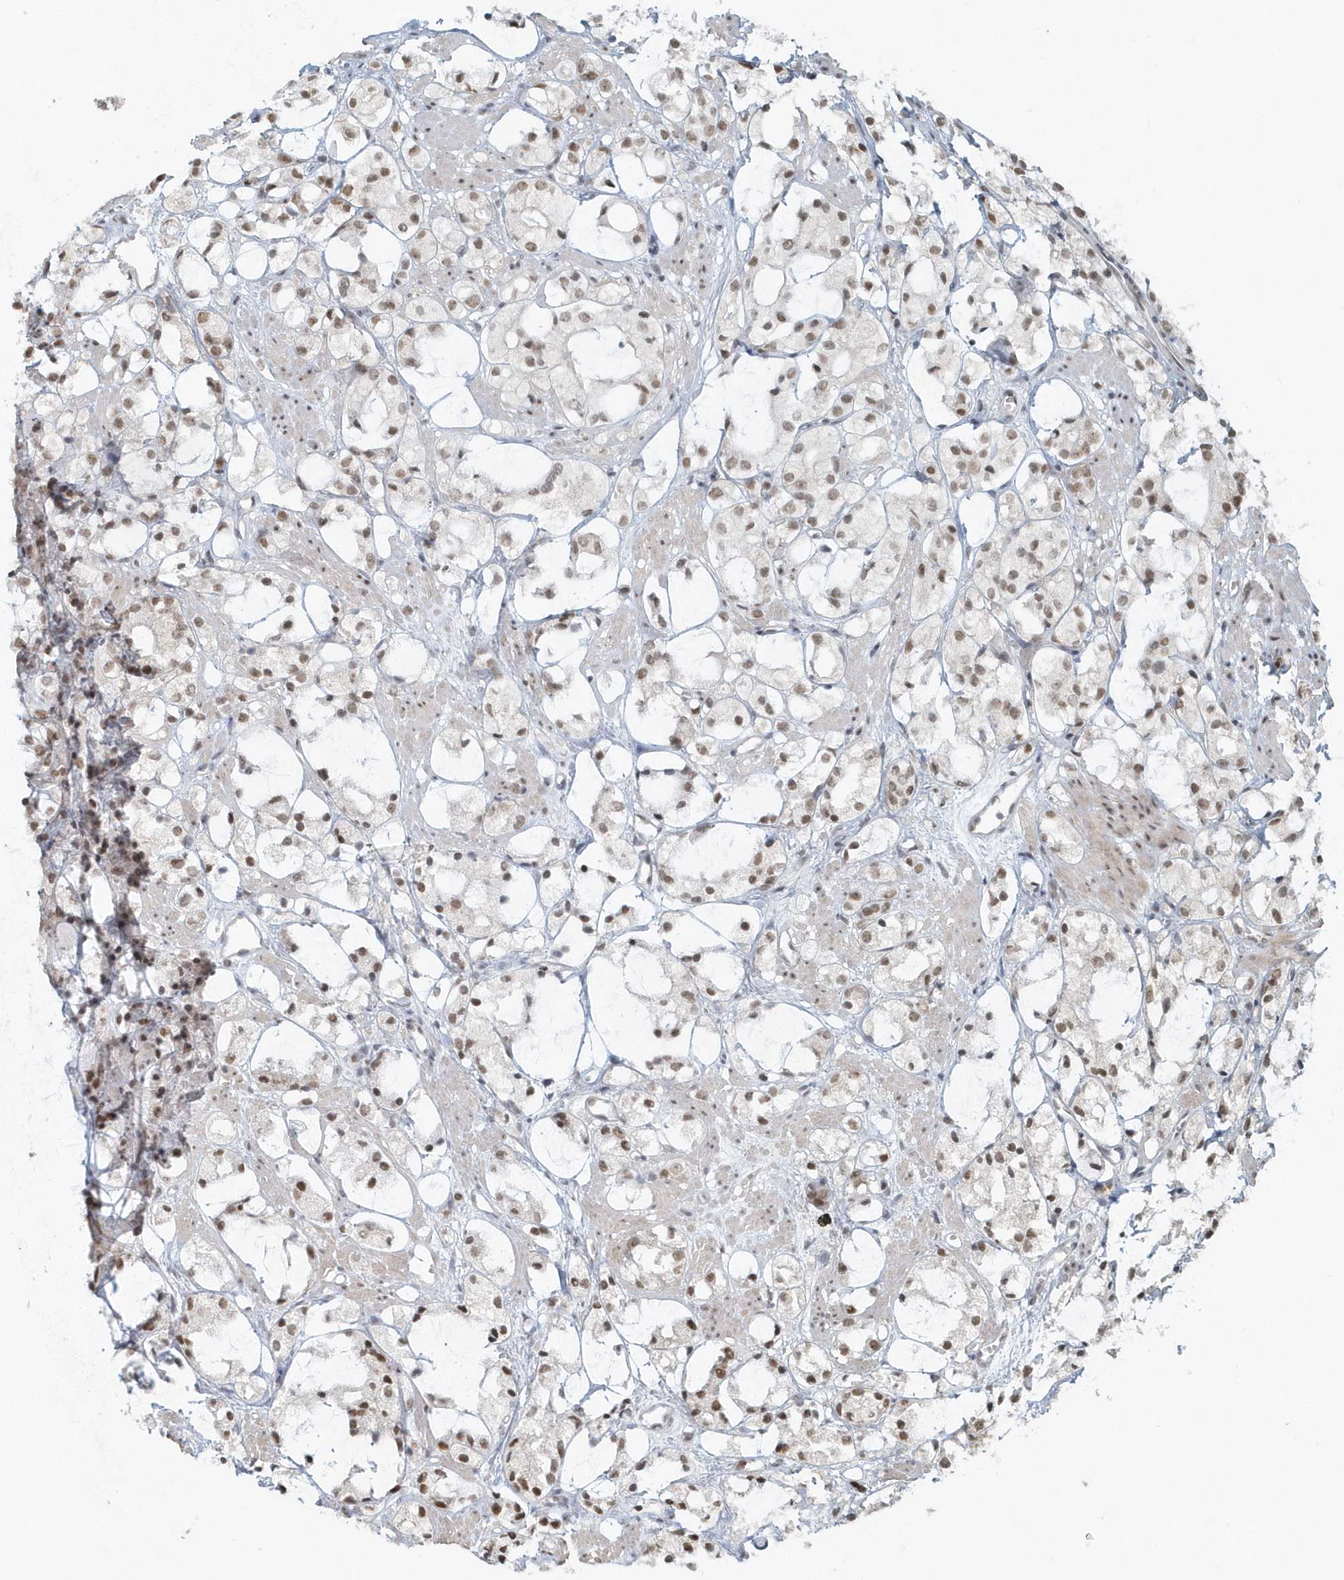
{"staining": {"intensity": "moderate", "quantity": ">75%", "location": "nuclear"}, "tissue": "prostate cancer", "cell_type": "Tumor cells", "image_type": "cancer", "snomed": [{"axis": "morphology", "description": "Adenocarcinoma, High grade"}, {"axis": "topography", "description": "Prostate"}], "caption": "IHC image of human prostate cancer stained for a protein (brown), which demonstrates medium levels of moderate nuclear expression in approximately >75% of tumor cells.", "gene": "YTHDC1", "patient": {"sex": "male", "age": 85}}